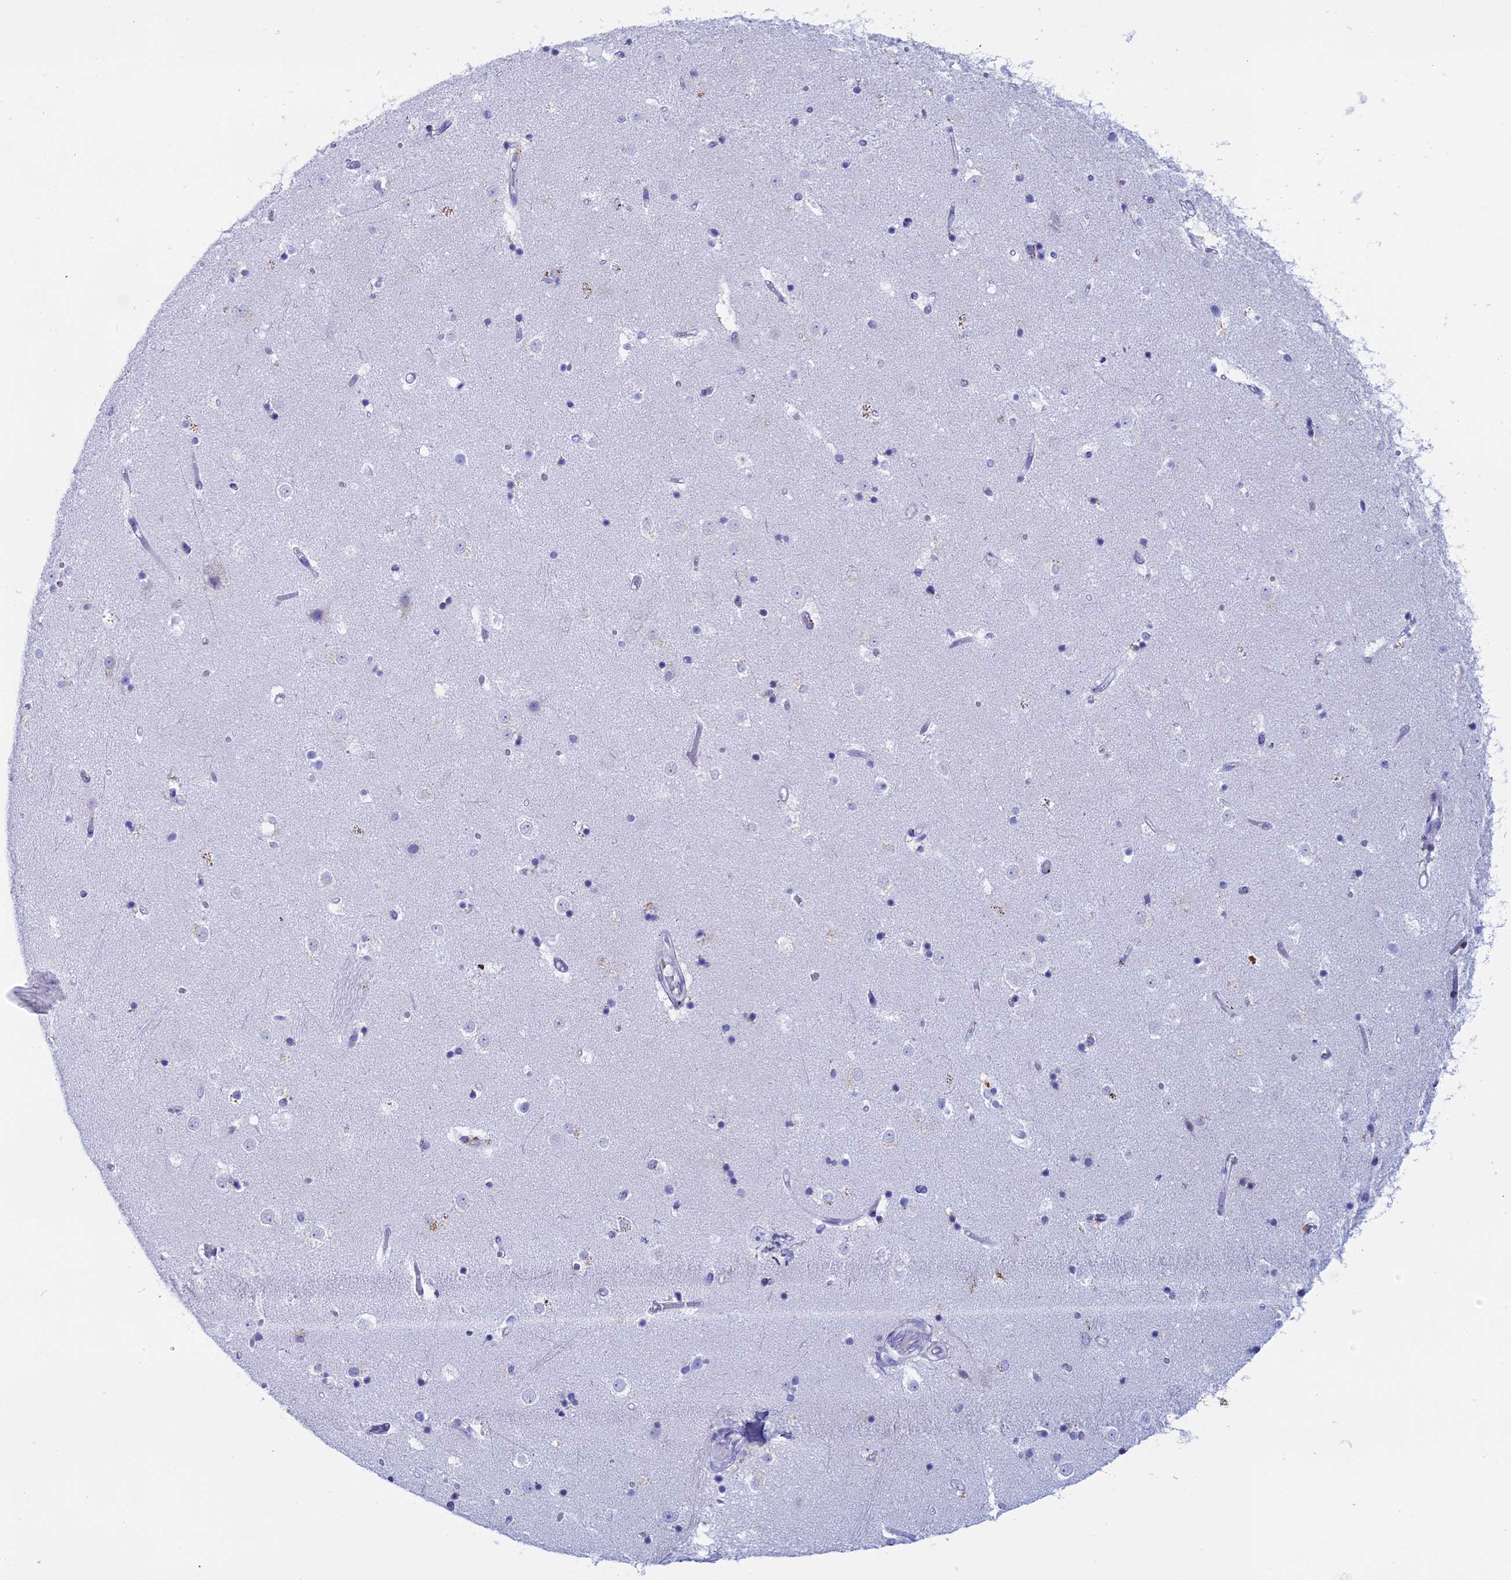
{"staining": {"intensity": "negative", "quantity": "none", "location": "none"}, "tissue": "caudate", "cell_type": "Glial cells", "image_type": "normal", "snomed": [{"axis": "morphology", "description": "Normal tissue, NOS"}, {"axis": "topography", "description": "Lateral ventricle wall"}], "caption": "High power microscopy histopathology image of an IHC photomicrograph of benign caudate, revealing no significant staining in glial cells.", "gene": "ERICH4", "patient": {"sex": "female", "age": 52}}